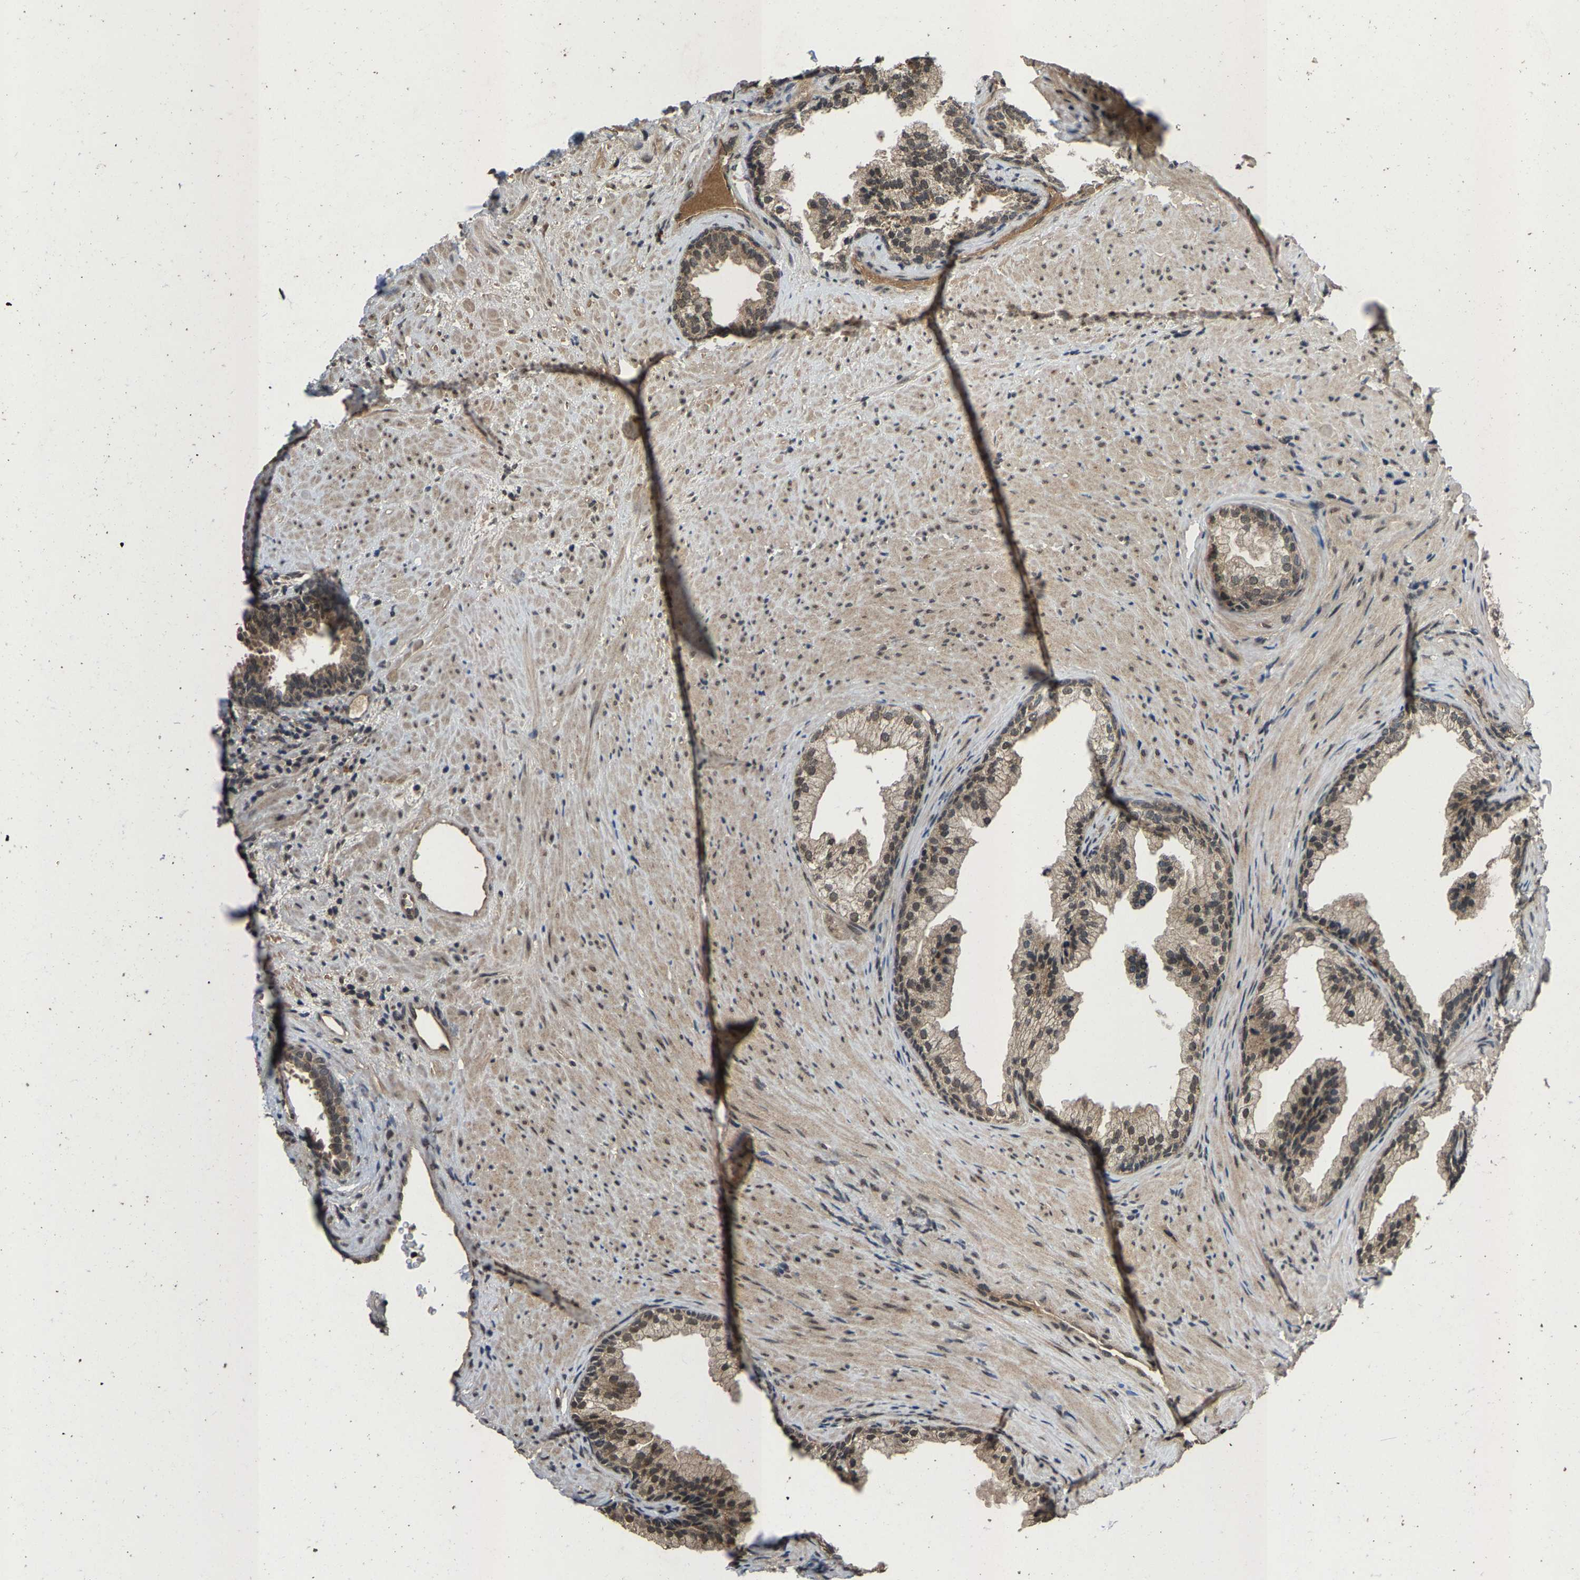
{"staining": {"intensity": "weak", "quantity": ">75%", "location": "cytoplasmic/membranous,nuclear"}, "tissue": "prostate", "cell_type": "Glandular cells", "image_type": "normal", "snomed": [{"axis": "morphology", "description": "Normal tissue, NOS"}, {"axis": "topography", "description": "Prostate"}], "caption": "Prostate stained for a protein reveals weak cytoplasmic/membranous,nuclear positivity in glandular cells. (Brightfield microscopy of DAB IHC at high magnification).", "gene": "HUWE1", "patient": {"sex": "male", "age": 76}}